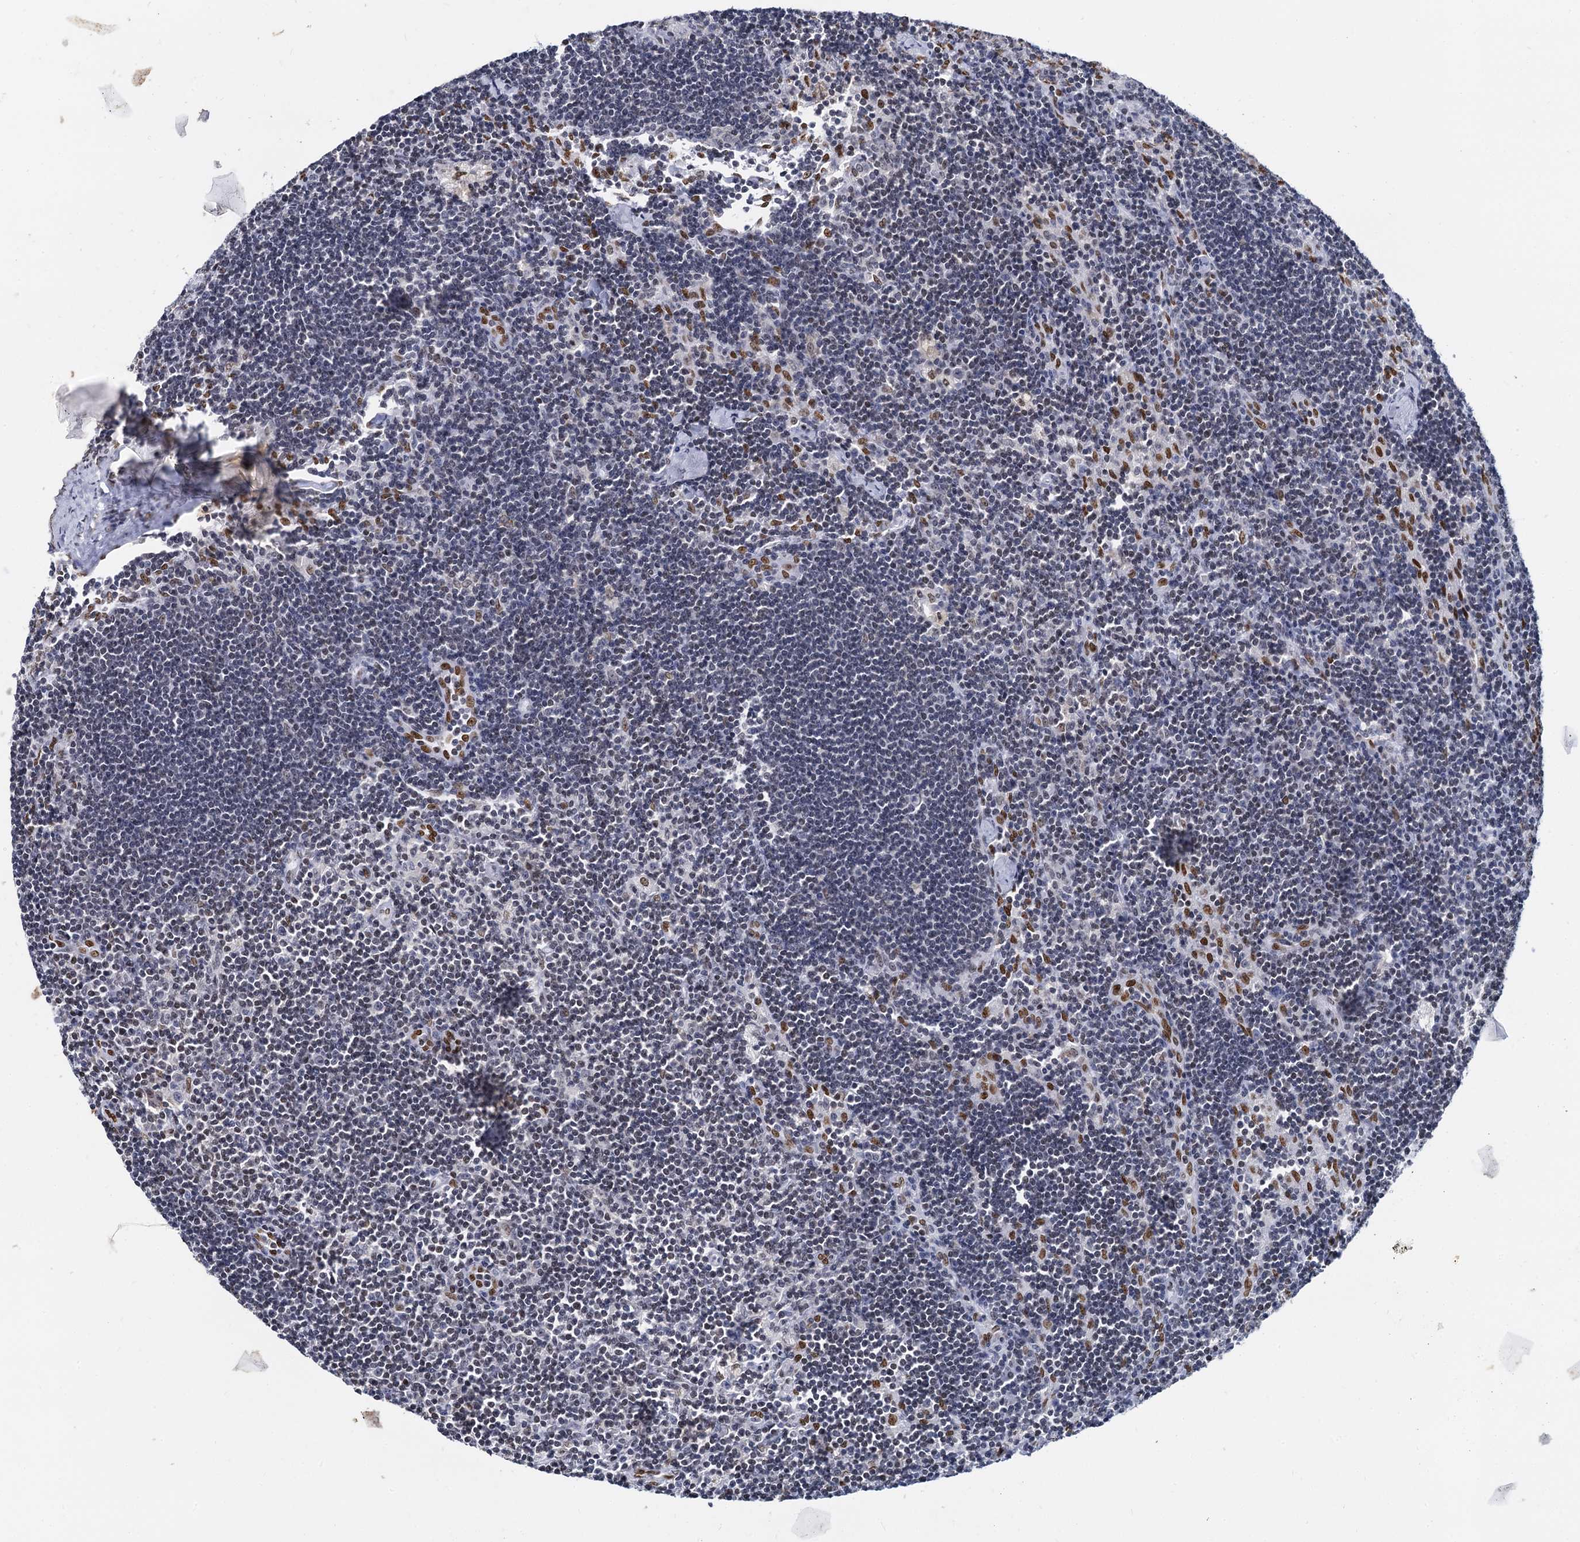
{"staining": {"intensity": "weak", "quantity": "<25%", "location": "nuclear"}, "tissue": "lymph node", "cell_type": "Germinal center cells", "image_type": "normal", "snomed": [{"axis": "morphology", "description": "Normal tissue, NOS"}, {"axis": "topography", "description": "Lymph node"}], "caption": "The histopathology image demonstrates no significant expression in germinal center cells of lymph node. (DAB immunohistochemistry (IHC) visualized using brightfield microscopy, high magnification).", "gene": "CMAS", "patient": {"sex": "male", "age": 24}}